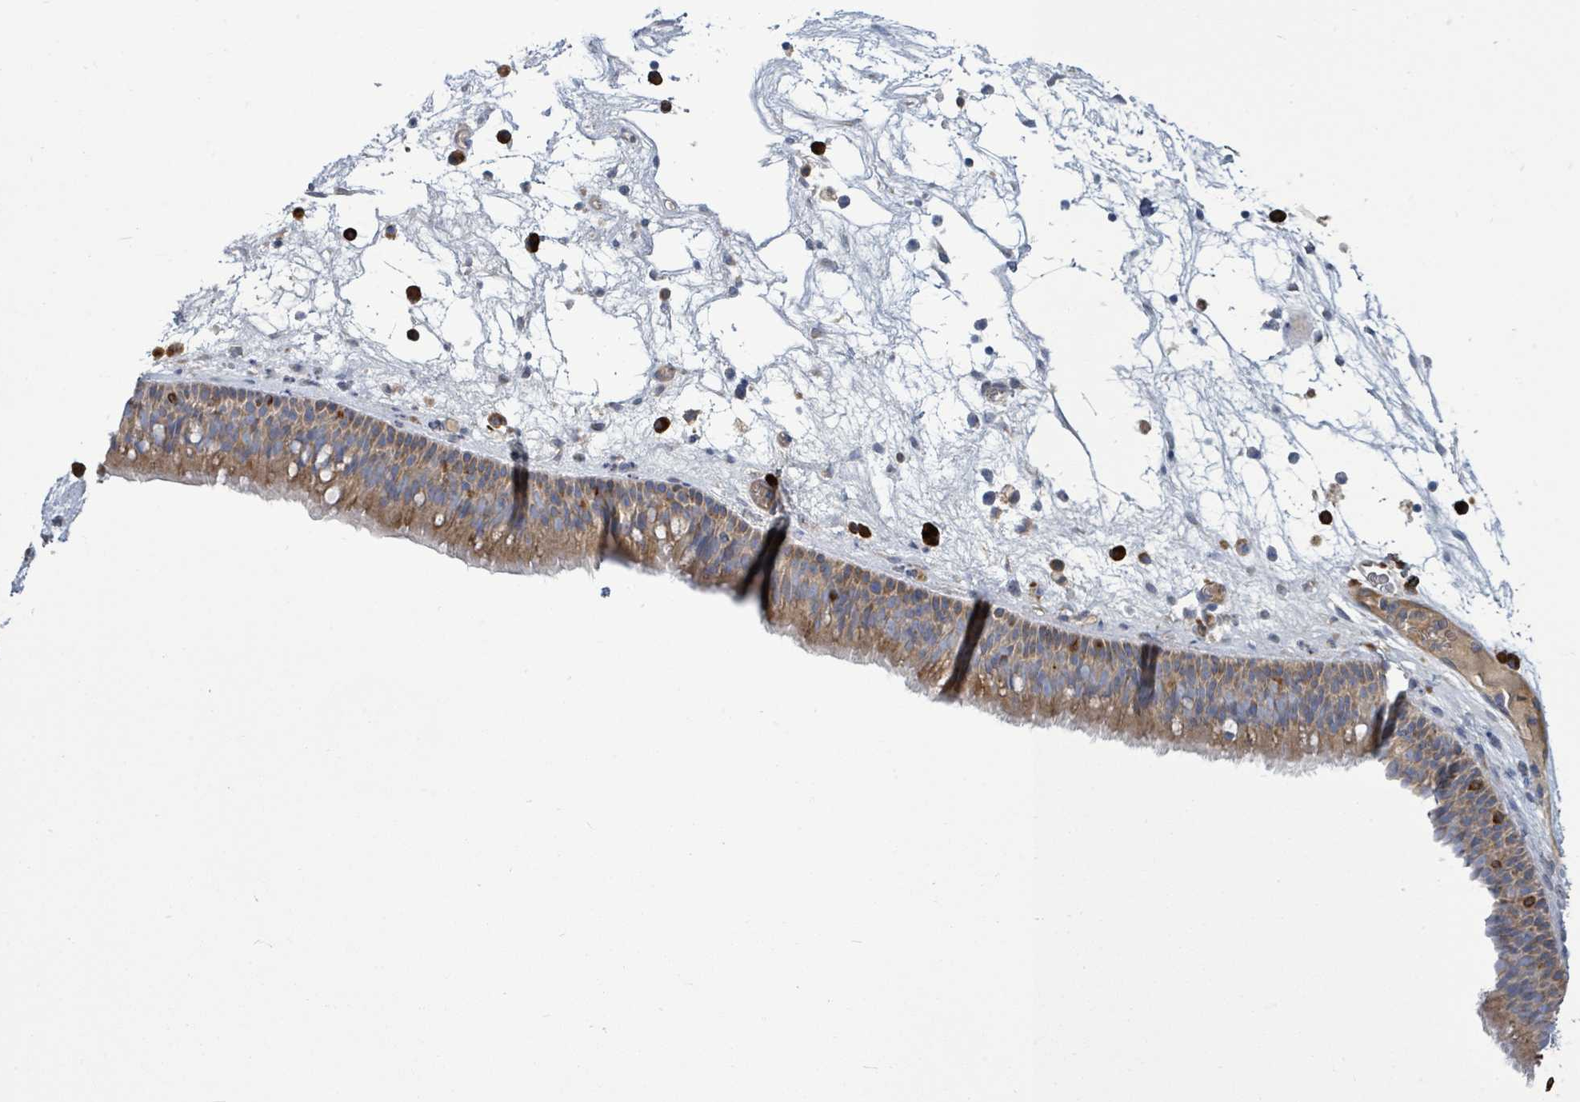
{"staining": {"intensity": "moderate", "quantity": ">75%", "location": "cytoplasmic/membranous"}, "tissue": "nasopharynx", "cell_type": "Respiratory epithelial cells", "image_type": "normal", "snomed": [{"axis": "morphology", "description": "Normal tissue, NOS"}, {"axis": "morphology", "description": "Inflammation, NOS"}, {"axis": "morphology", "description": "Malignant melanoma, Metastatic site"}, {"axis": "topography", "description": "Nasopharynx"}], "caption": "This micrograph displays benign nasopharynx stained with IHC to label a protein in brown. The cytoplasmic/membranous of respiratory epithelial cells show moderate positivity for the protein. Nuclei are counter-stained blue.", "gene": "SIRPB1", "patient": {"sex": "male", "age": 70}}